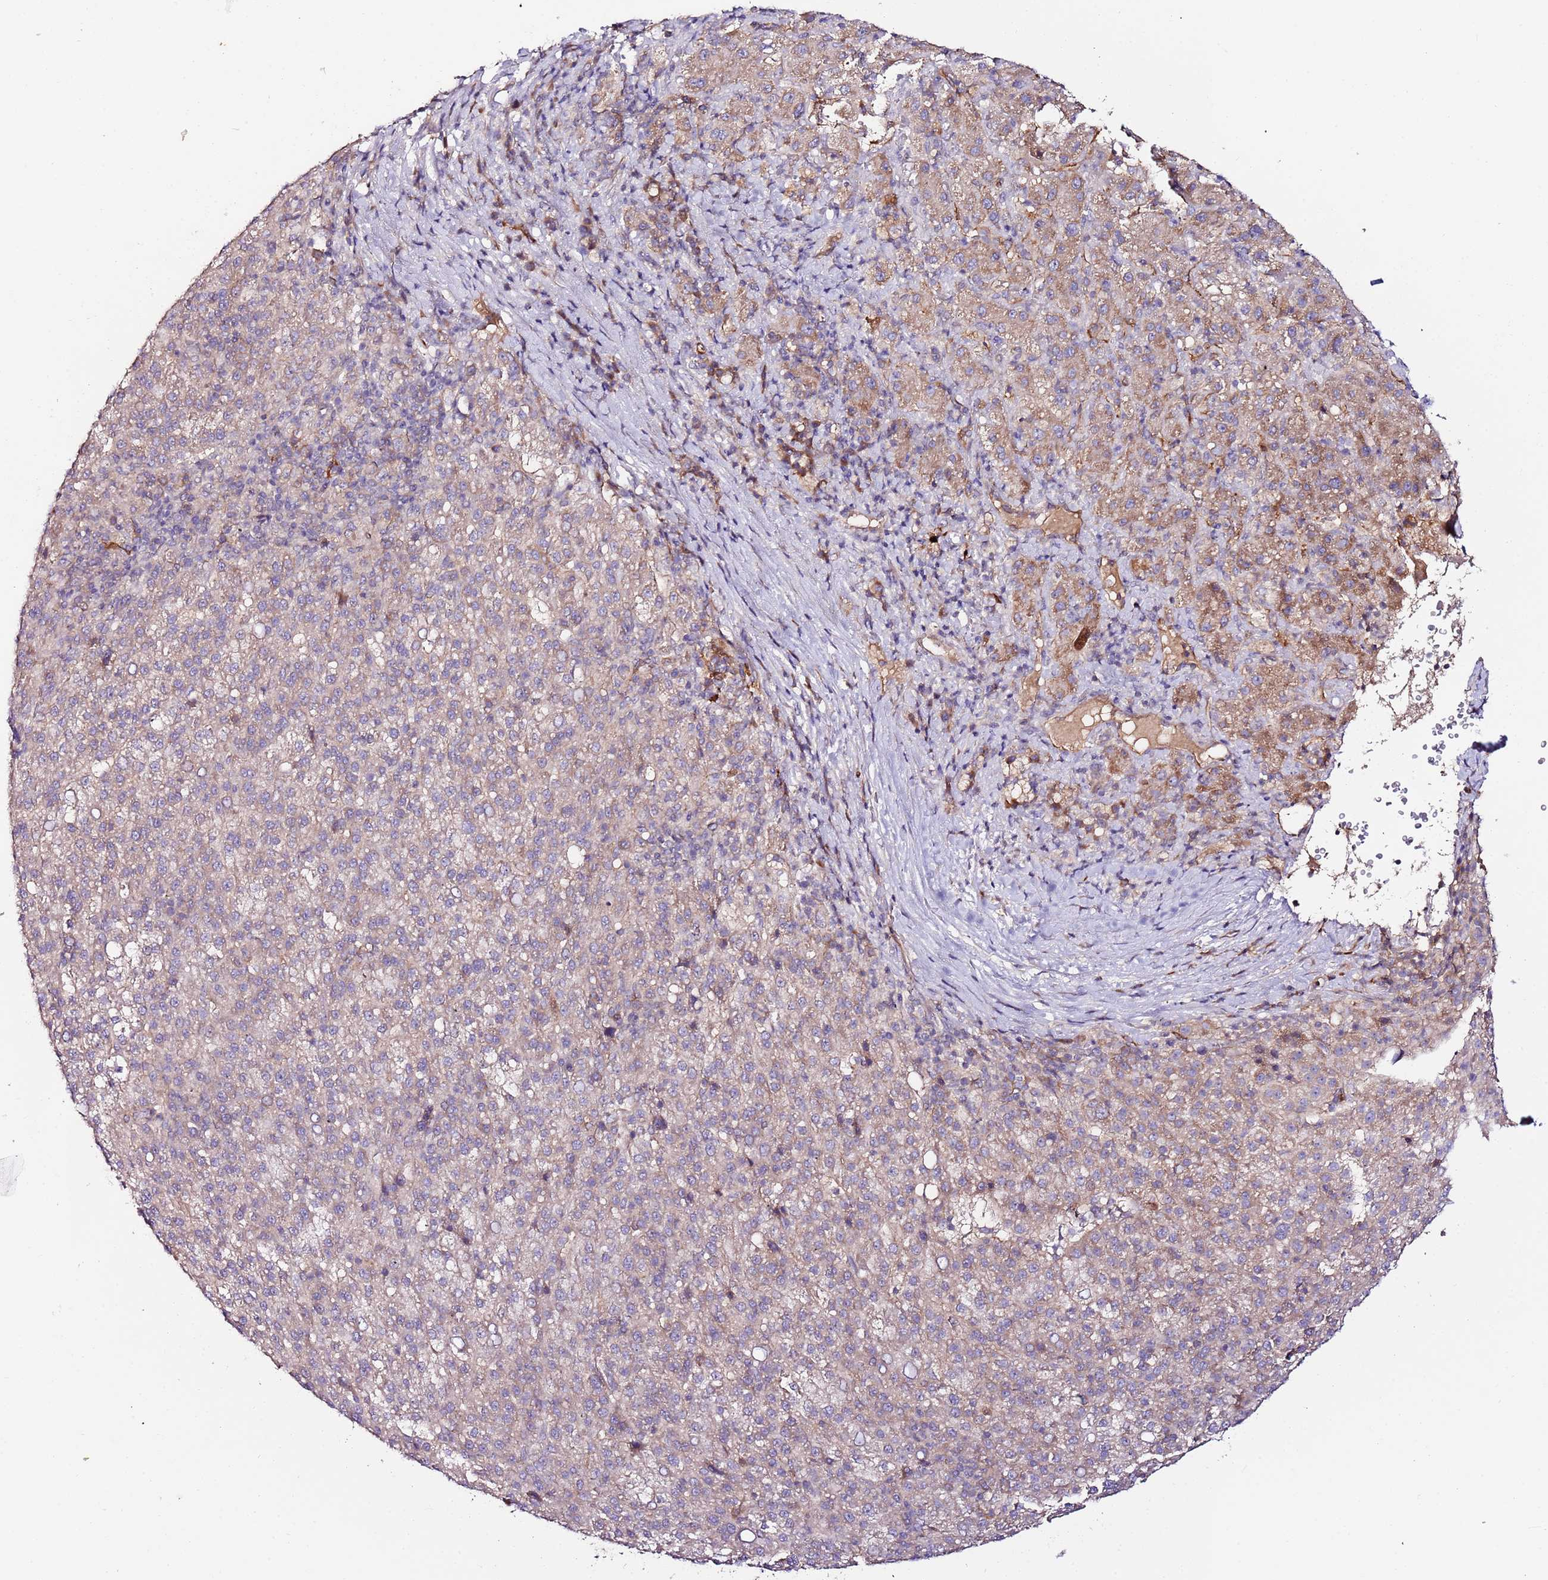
{"staining": {"intensity": "weak", "quantity": ">75%", "location": "cytoplasmic/membranous"}, "tissue": "liver cancer", "cell_type": "Tumor cells", "image_type": "cancer", "snomed": [{"axis": "morphology", "description": "Carcinoma, Hepatocellular, NOS"}, {"axis": "topography", "description": "Liver"}], "caption": "IHC histopathology image of liver cancer (hepatocellular carcinoma) stained for a protein (brown), which exhibits low levels of weak cytoplasmic/membranous staining in approximately >75% of tumor cells.", "gene": "FLVCR1", "patient": {"sex": "female", "age": 58}}